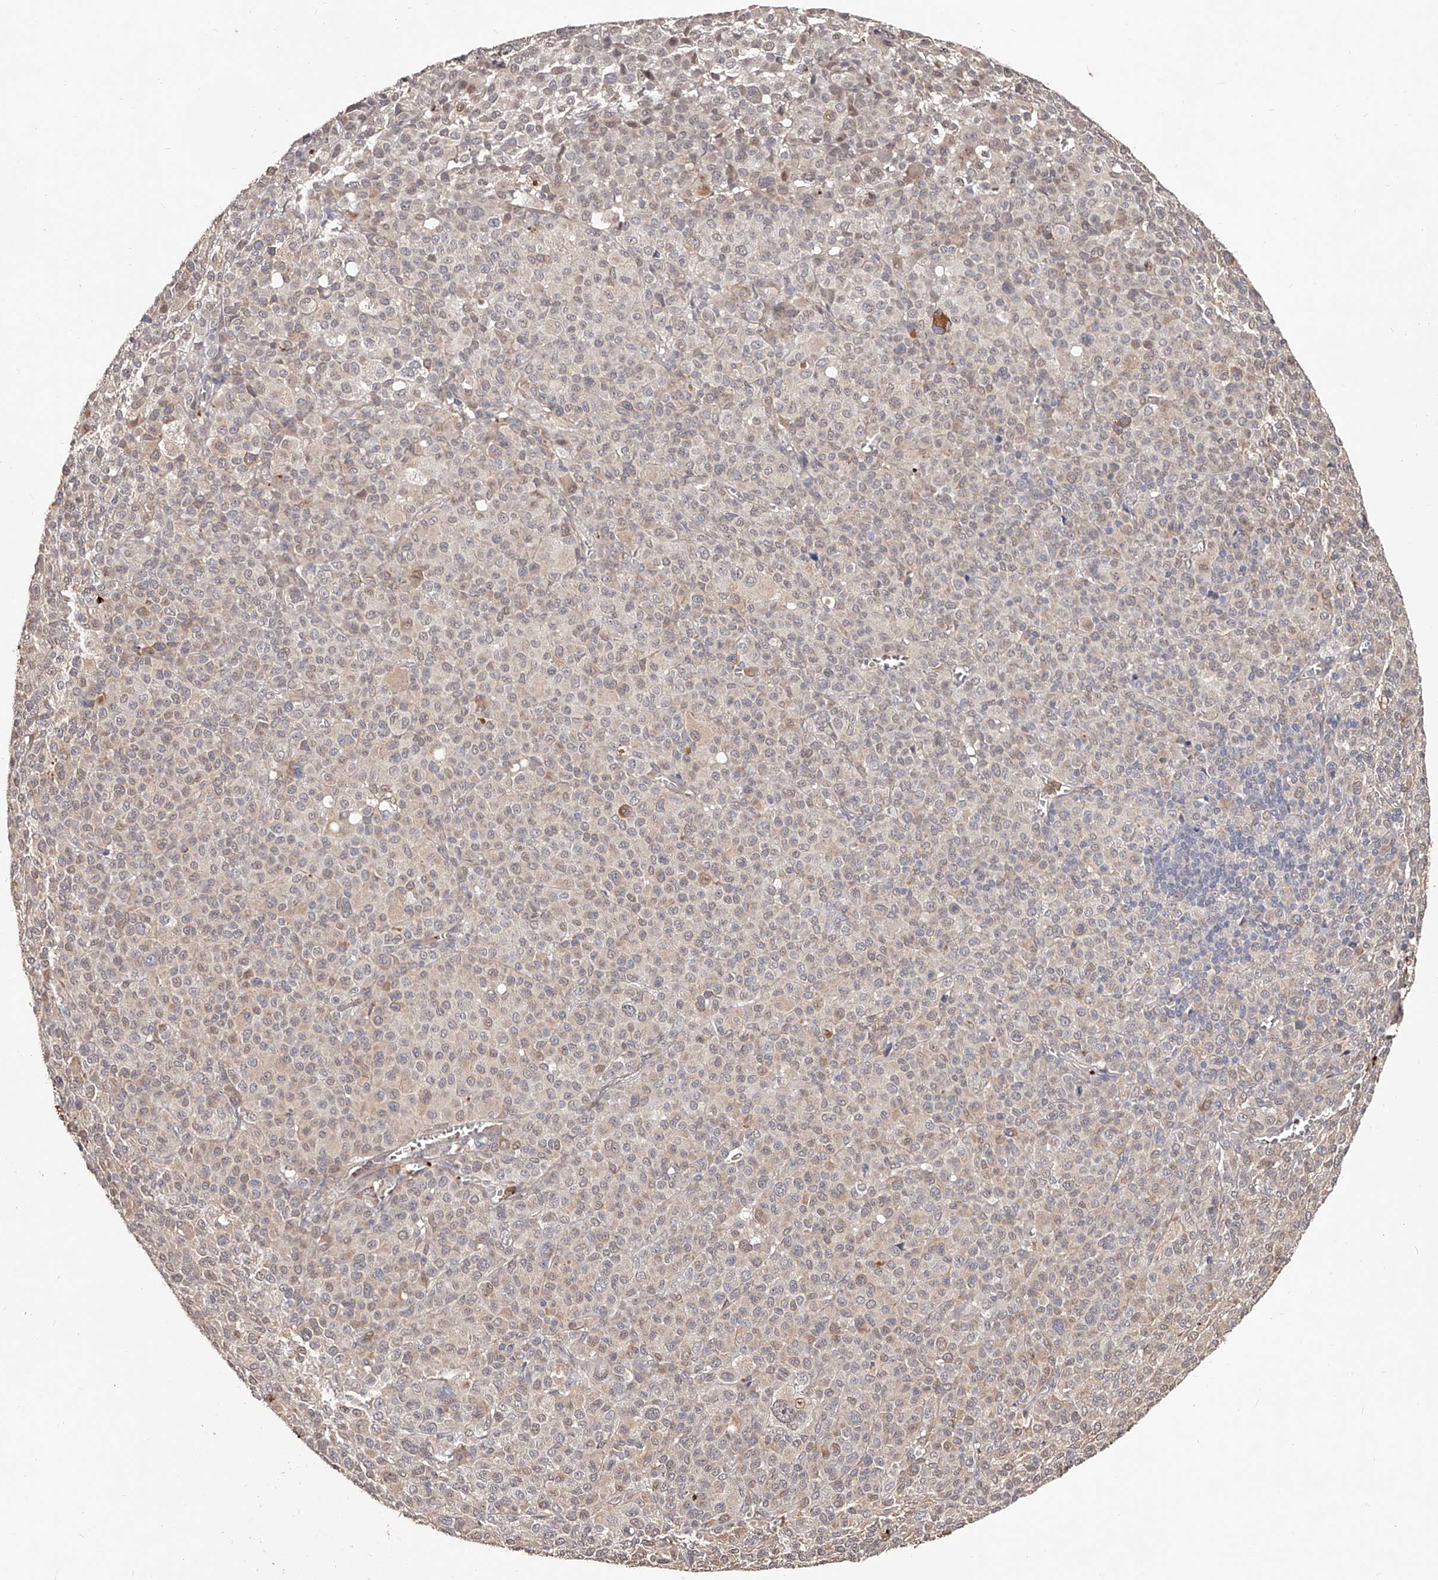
{"staining": {"intensity": "weak", "quantity": "<25%", "location": "cytoplasmic/membranous"}, "tissue": "melanoma", "cell_type": "Tumor cells", "image_type": "cancer", "snomed": [{"axis": "morphology", "description": "Malignant melanoma, Metastatic site"}, {"axis": "topography", "description": "Skin"}], "caption": "Immunohistochemistry image of melanoma stained for a protein (brown), which reveals no expression in tumor cells.", "gene": "URGCP", "patient": {"sex": "female", "age": 74}}